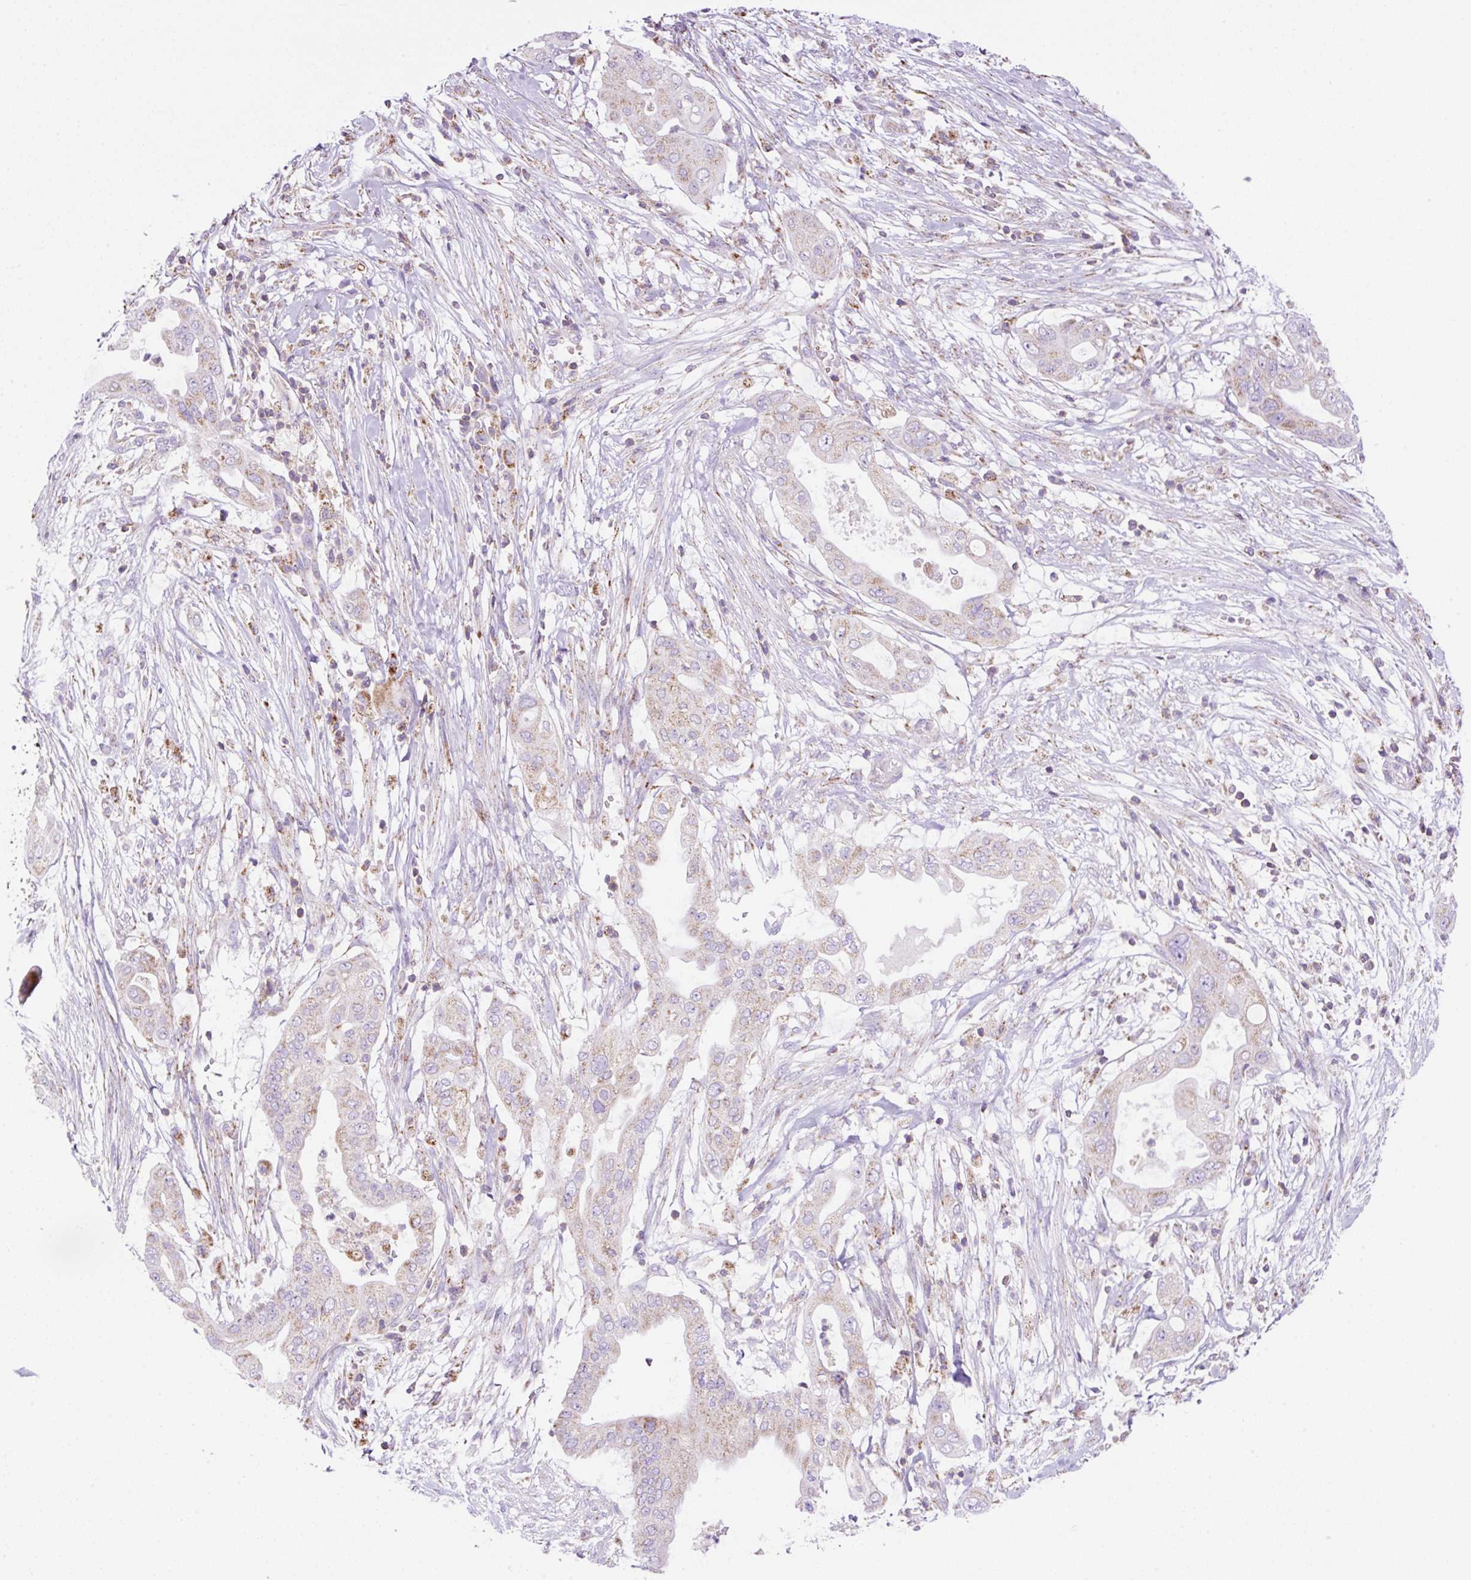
{"staining": {"intensity": "weak", "quantity": "<25%", "location": "cytoplasmic/membranous"}, "tissue": "pancreatic cancer", "cell_type": "Tumor cells", "image_type": "cancer", "snomed": [{"axis": "morphology", "description": "Adenocarcinoma, NOS"}, {"axis": "topography", "description": "Pancreas"}], "caption": "Tumor cells show no significant positivity in adenocarcinoma (pancreatic). The staining is performed using DAB (3,3'-diaminobenzidine) brown chromogen with nuclei counter-stained in using hematoxylin.", "gene": "NF1", "patient": {"sex": "male", "age": 68}}